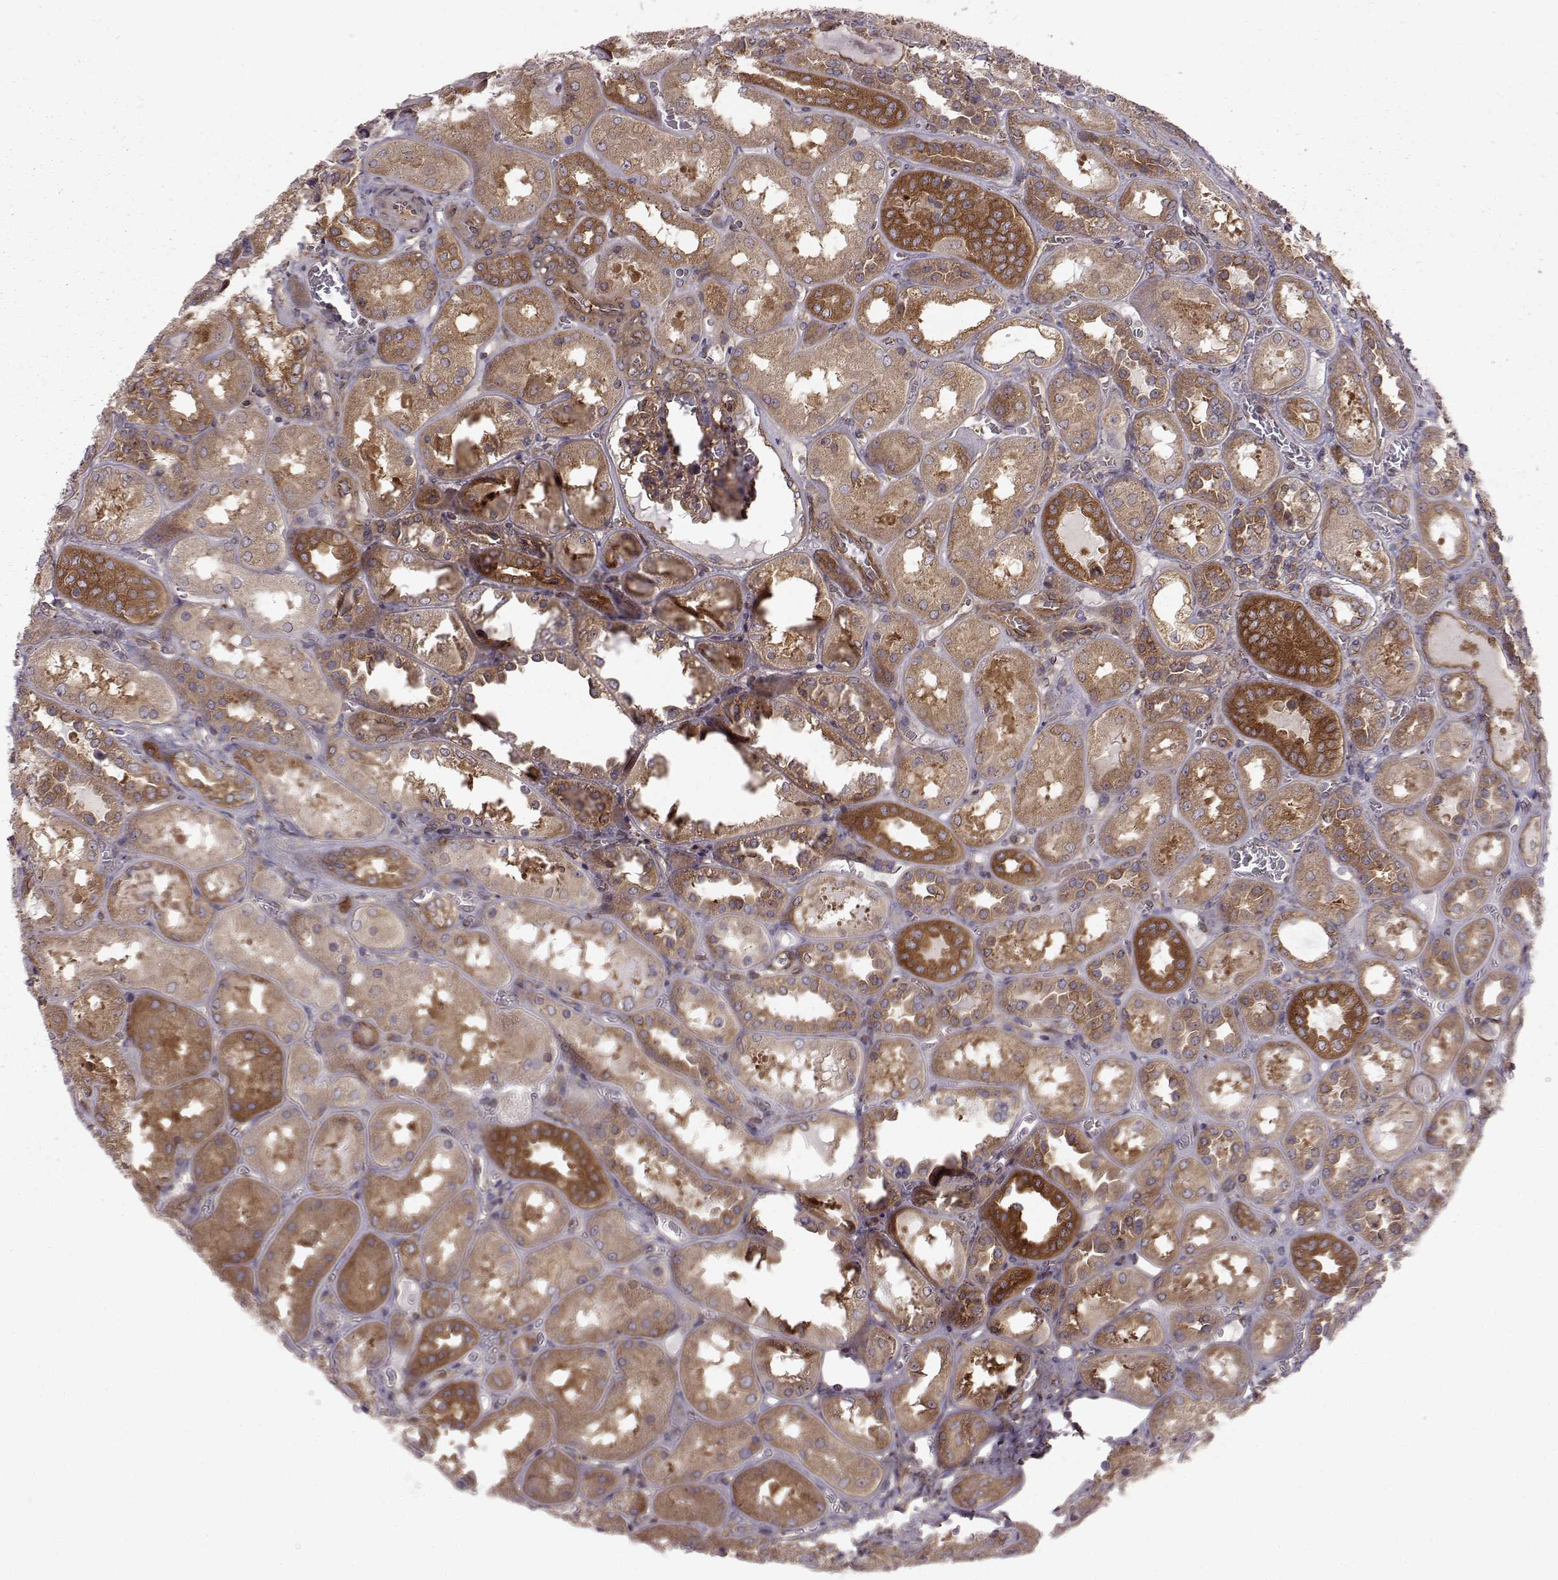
{"staining": {"intensity": "weak", "quantity": "25%-75%", "location": "cytoplasmic/membranous"}, "tissue": "kidney", "cell_type": "Cells in glomeruli", "image_type": "normal", "snomed": [{"axis": "morphology", "description": "Normal tissue, NOS"}, {"axis": "topography", "description": "Kidney"}], "caption": "Immunohistochemistry (IHC) (DAB) staining of normal kidney demonstrates weak cytoplasmic/membranous protein staining in about 25%-75% of cells in glomeruli.", "gene": "RABGAP1", "patient": {"sex": "male", "age": 73}}